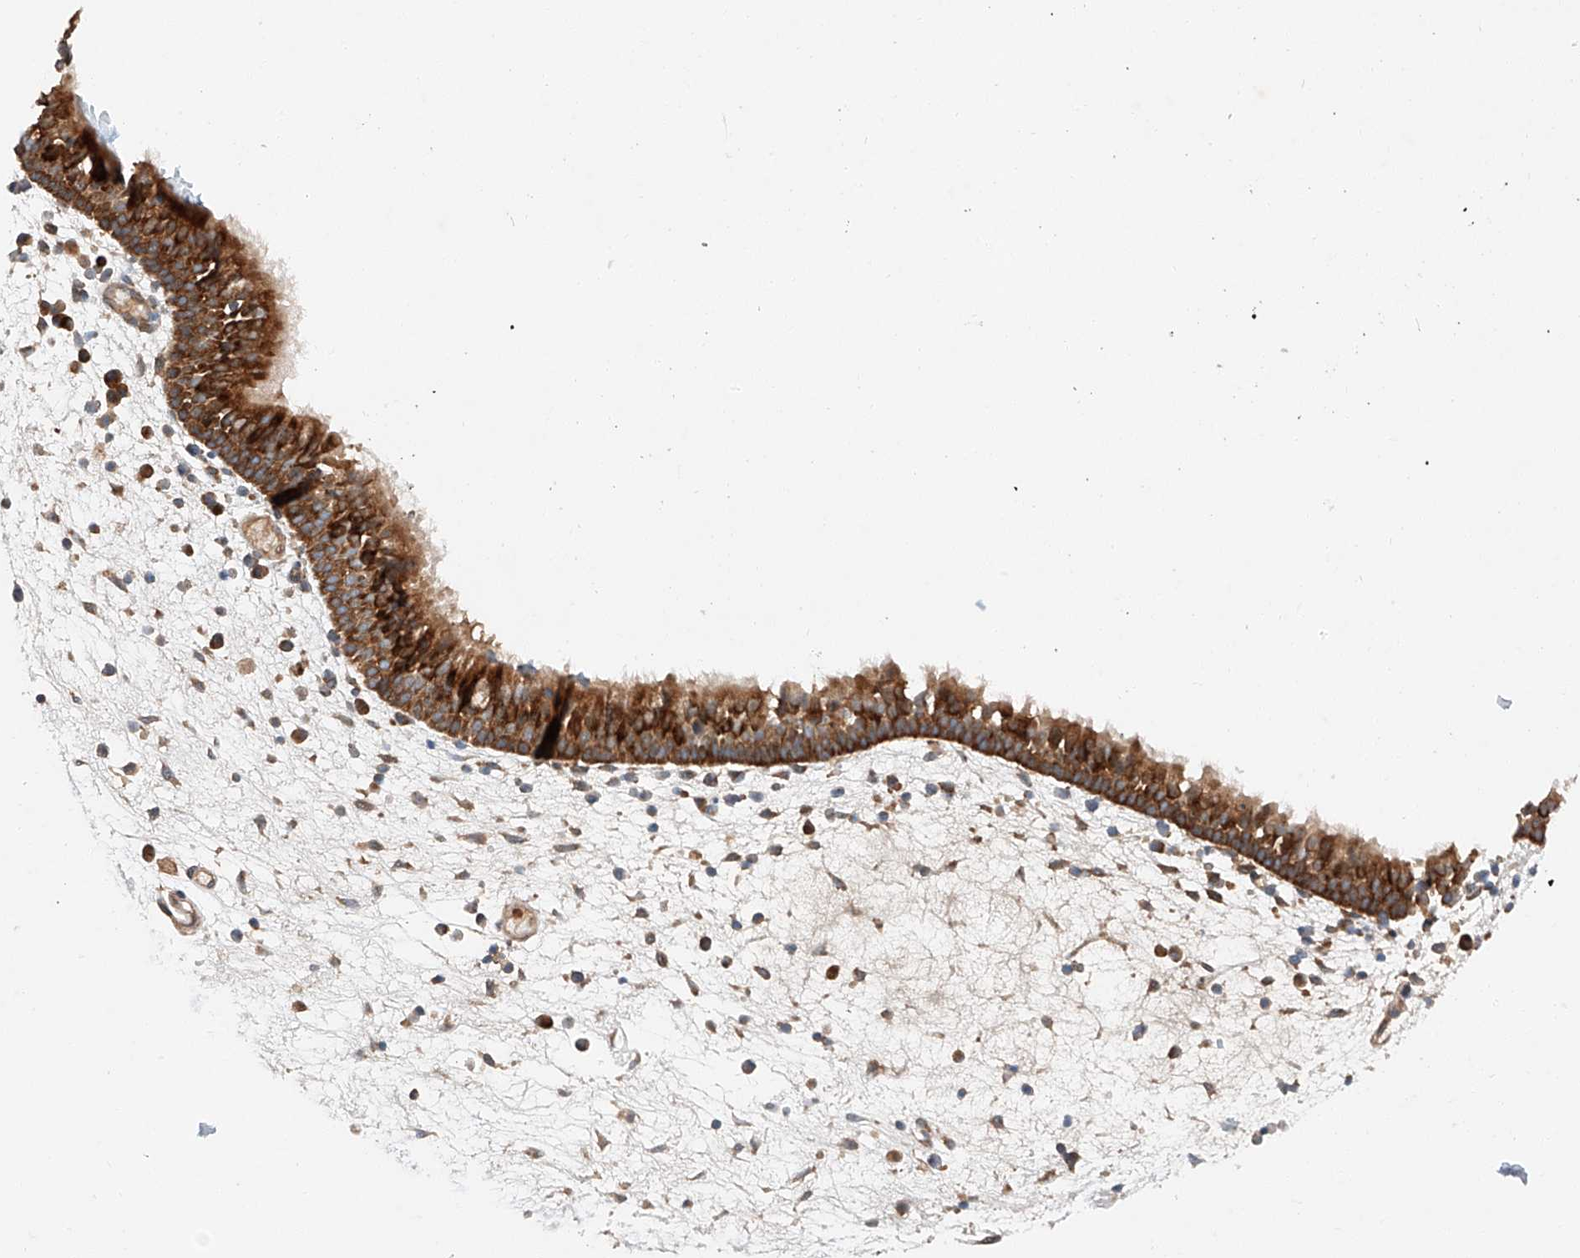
{"staining": {"intensity": "strong", "quantity": ">75%", "location": "cytoplasmic/membranous"}, "tissue": "nasopharynx", "cell_type": "Respiratory epithelial cells", "image_type": "normal", "snomed": [{"axis": "morphology", "description": "Normal tissue, NOS"}, {"axis": "morphology", "description": "Inflammation, NOS"}, {"axis": "morphology", "description": "Malignant melanoma, Metastatic site"}, {"axis": "topography", "description": "Nasopharynx"}], "caption": "Immunohistochemistry (IHC) micrograph of unremarkable nasopharynx: human nasopharynx stained using immunohistochemistry (IHC) displays high levels of strong protein expression localized specifically in the cytoplasmic/membranous of respiratory epithelial cells, appearing as a cytoplasmic/membranous brown color.", "gene": "RUSC1", "patient": {"sex": "male", "age": 70}}